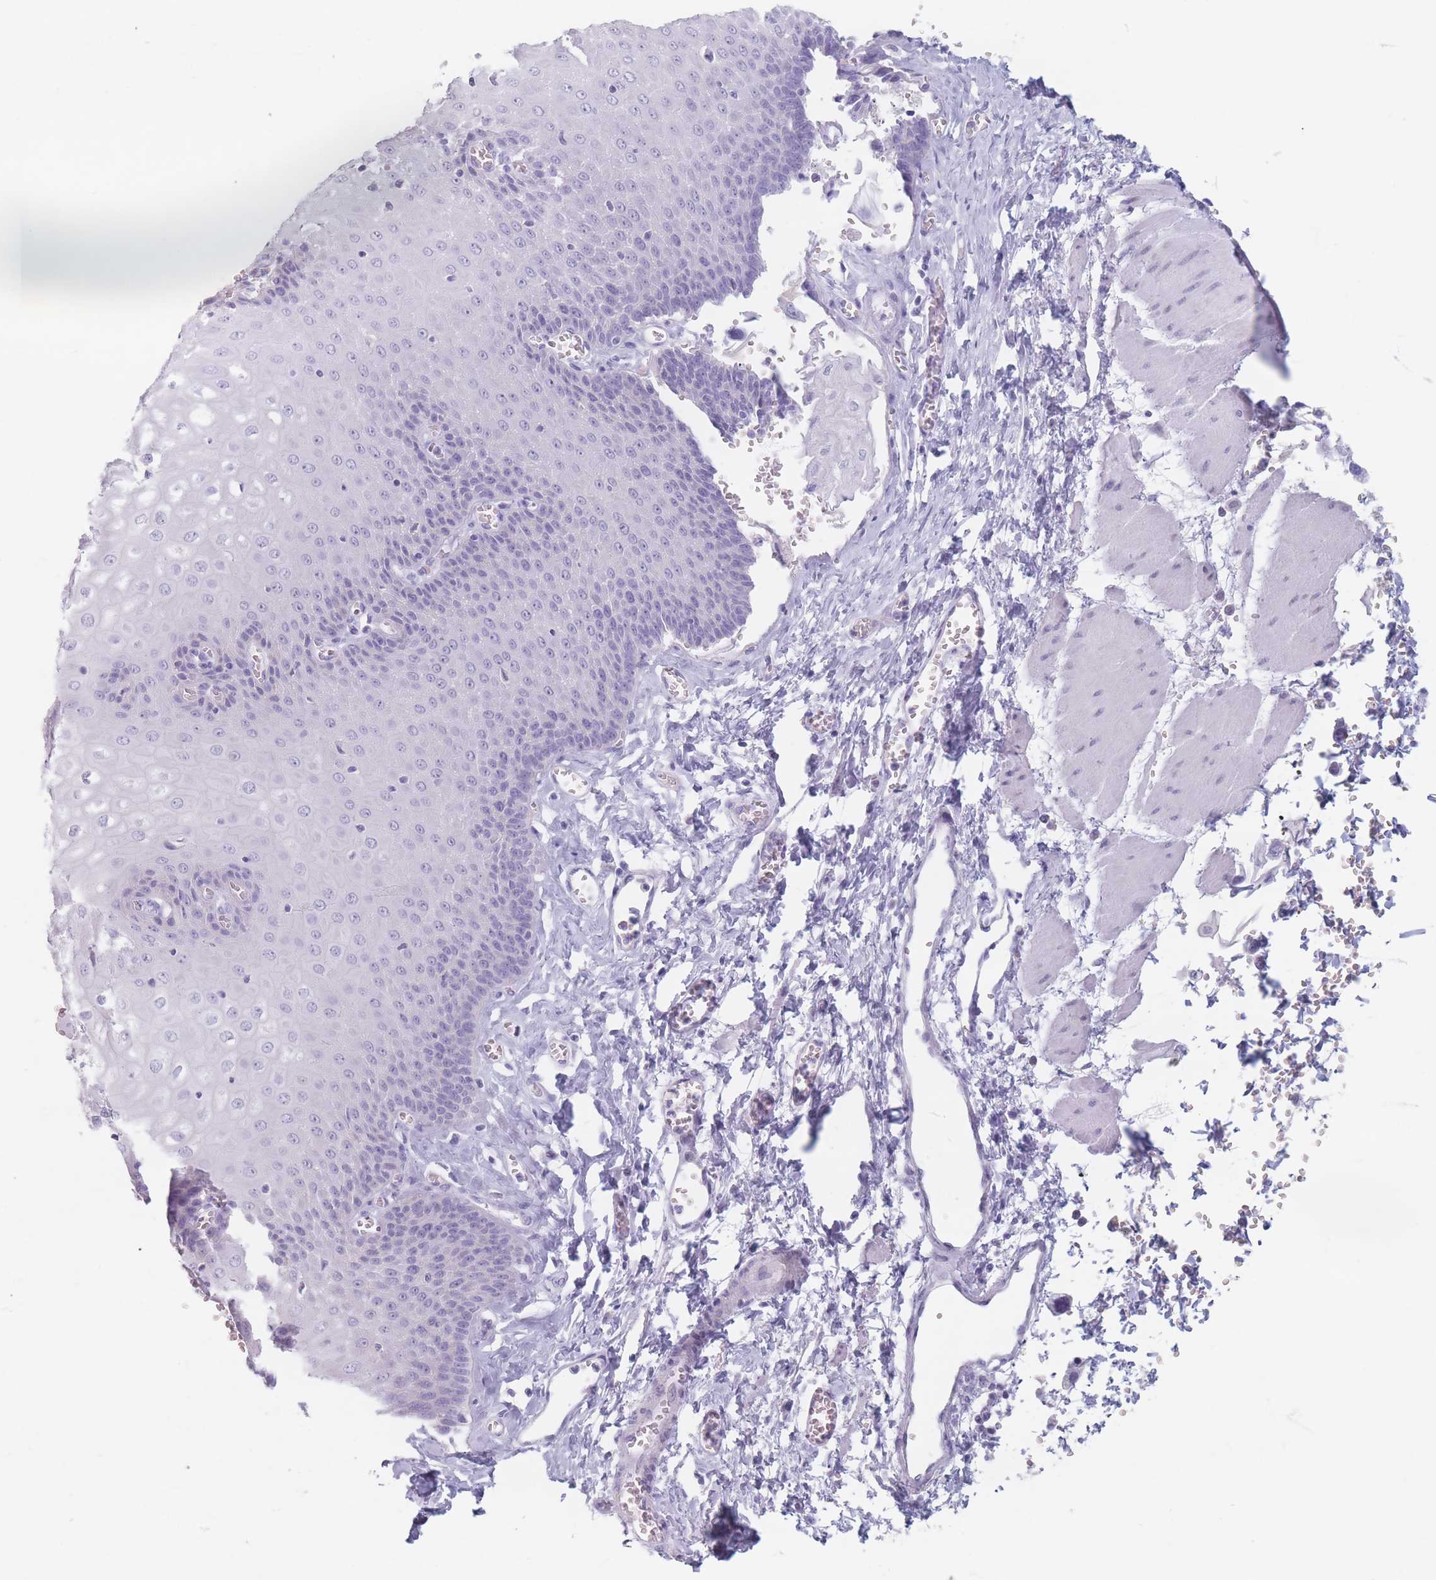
{"staining": {"intensity": "negative", "quantity": "none", "location": "none"}, "tissue": "esophagus", "cell_type": "Squamous epithelial cells", "image_type": "normal", "snomed": [{"axis": "morphology", "description": "Normal tissue, NOS"}, {"axis": "topography", "description": "Esophagus"}], "caption": "DAB immunohistochemical staining of benign esophagus exhibits no significant expression in squamous epithelial cells. (Stains: DAB immunohistochemistry (IHC) with hematoxylin counter stain, Microscopy: brightfield microscopy at high magnification).", "gene": "PIGM", "patient": {"sex": "male", "age": 60}}